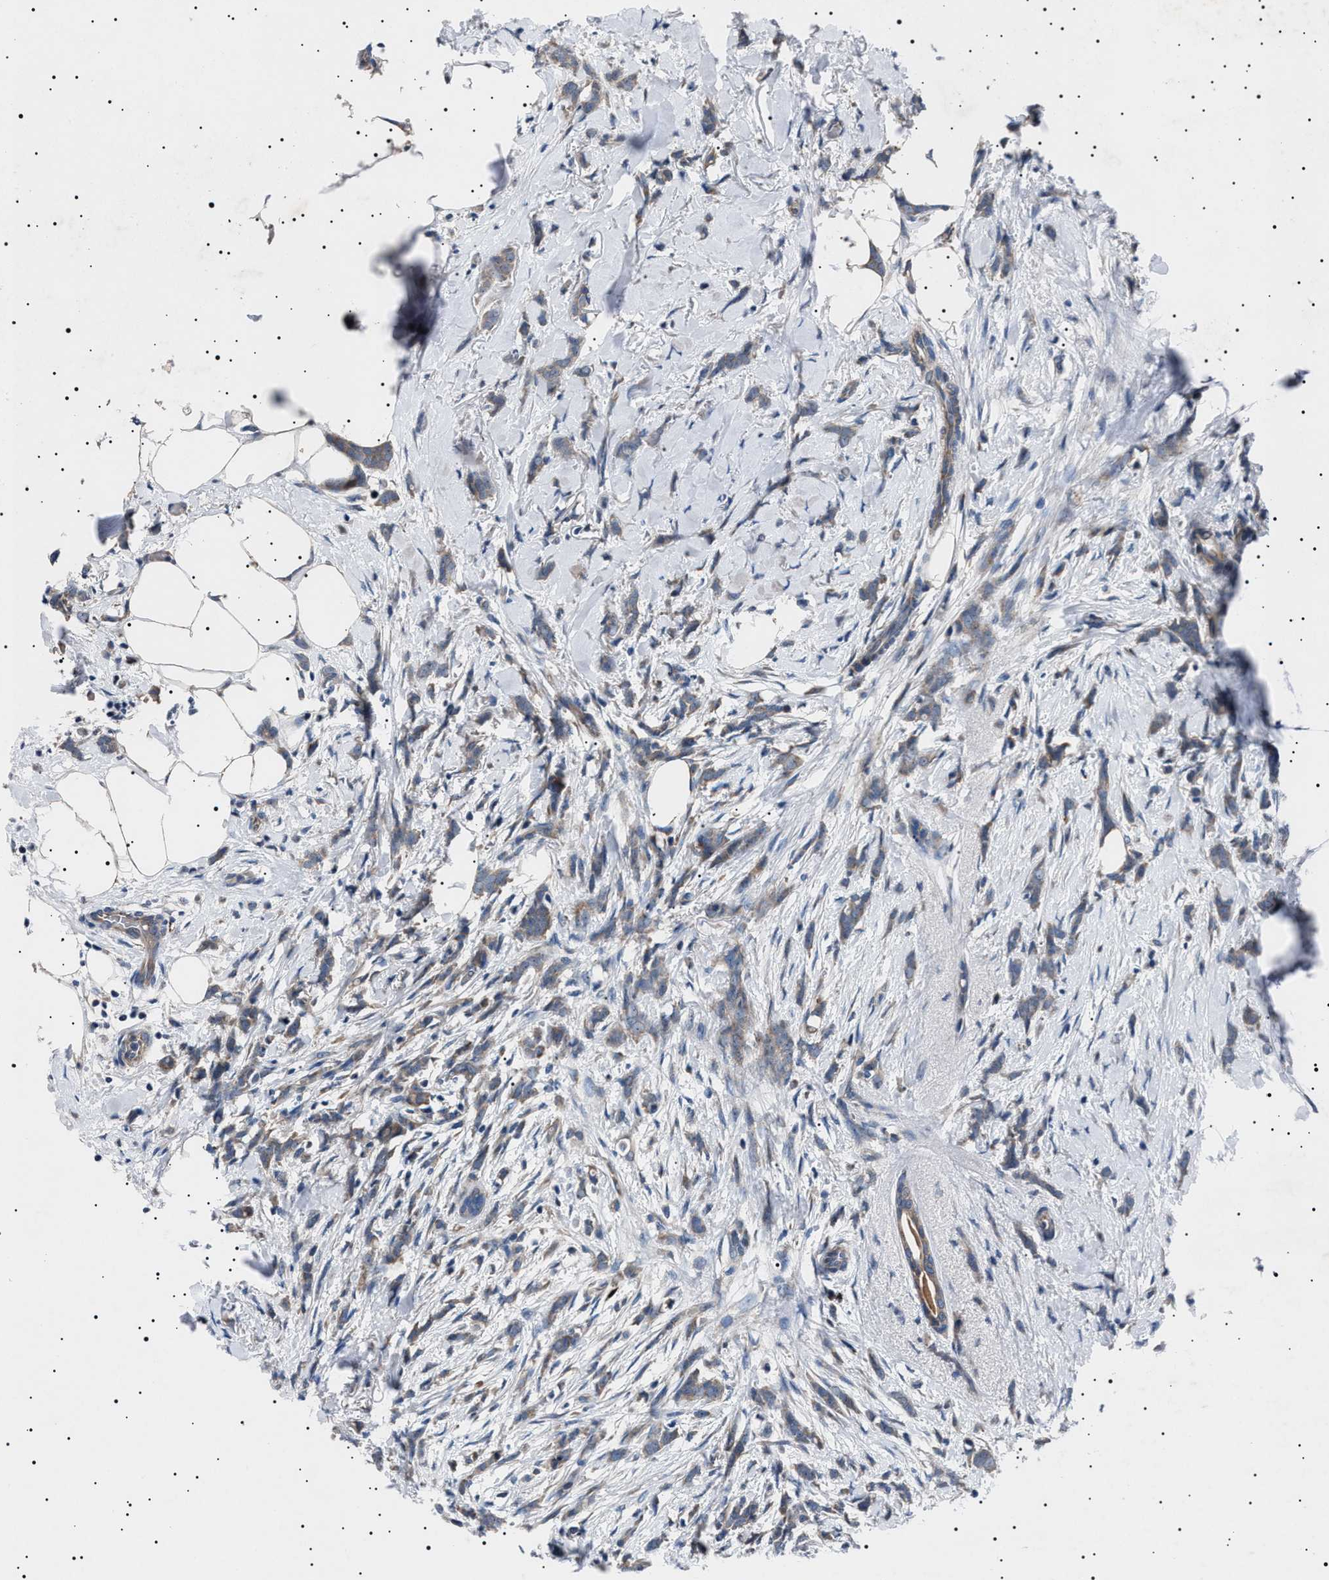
{"staining": {"intensity": "weak", "quantity": ">75%", "location": "cytoplasmic/membranous"}, "tissue": "breast cancer", "cell_type": "Tumor cells", "image_type": "cancer", "snomed": [{"axis": "morphology", "description": "Lobular carcinoma, in situ"}, {"axis": "morphology", "description": "Lobular carcinoma"}, {"axis": "topography", "description": "Breast"}], "caption": "Immunohistochemistry (IHC) image of neoplastic tissue: breast cancer (lobular carcinoma) stained using IHC exhibits low levels of weak protein expression localized specifically in the cytoplasmic/membranous of tumor cells, appearing as a cytoplasmic/membranous brown color.", "gene": "PTRH1", "patient": {"sex": "female", "age": 41}}